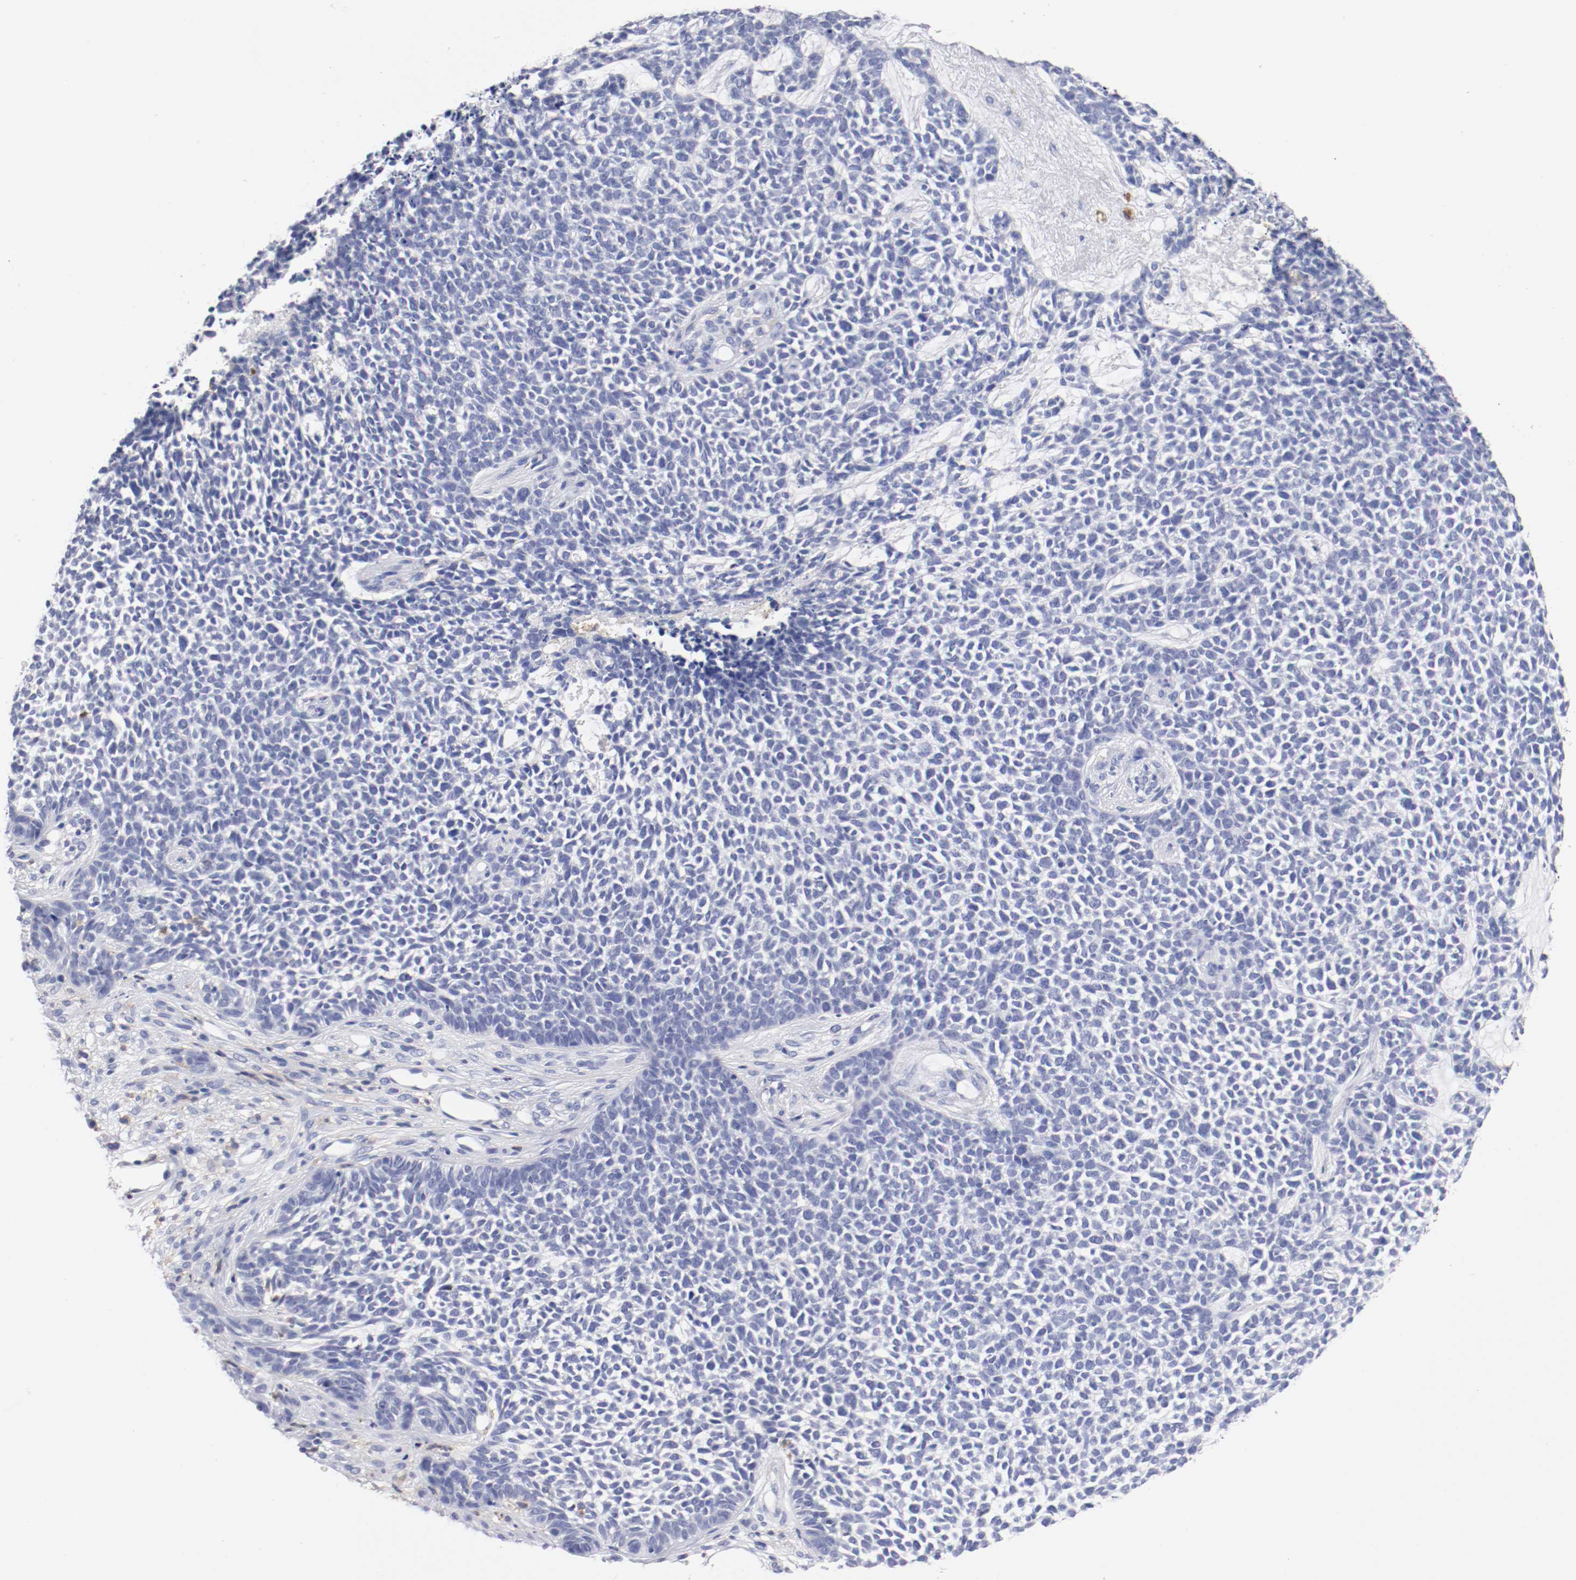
{"staining": {"intensity": "negative", "quantity": "none", "location": "none"}, "tissue": "skin cancer", "cell_type": "Tumor cells", "image_type": "cancer", "snomed": [{"axis": "morphology", "description": "Basal cell carcinoma"}, {"axis": "topography", "description": "Skin"}], "caption": "High power microscopy micrograph of an immunohistochemistry micrograph of skin cancer (basal cell carcinoma), revealing no significant staining in tumor cells. (Stains: DAB (3,3'-diaminobenzidine) immunohistochemistry (IHC) with hematoxylin counter stain, Microscopy: brightfield microscopy at high magnification).", "gene": "ITGAX", "patient": {"sex": "female", "age": 84}}